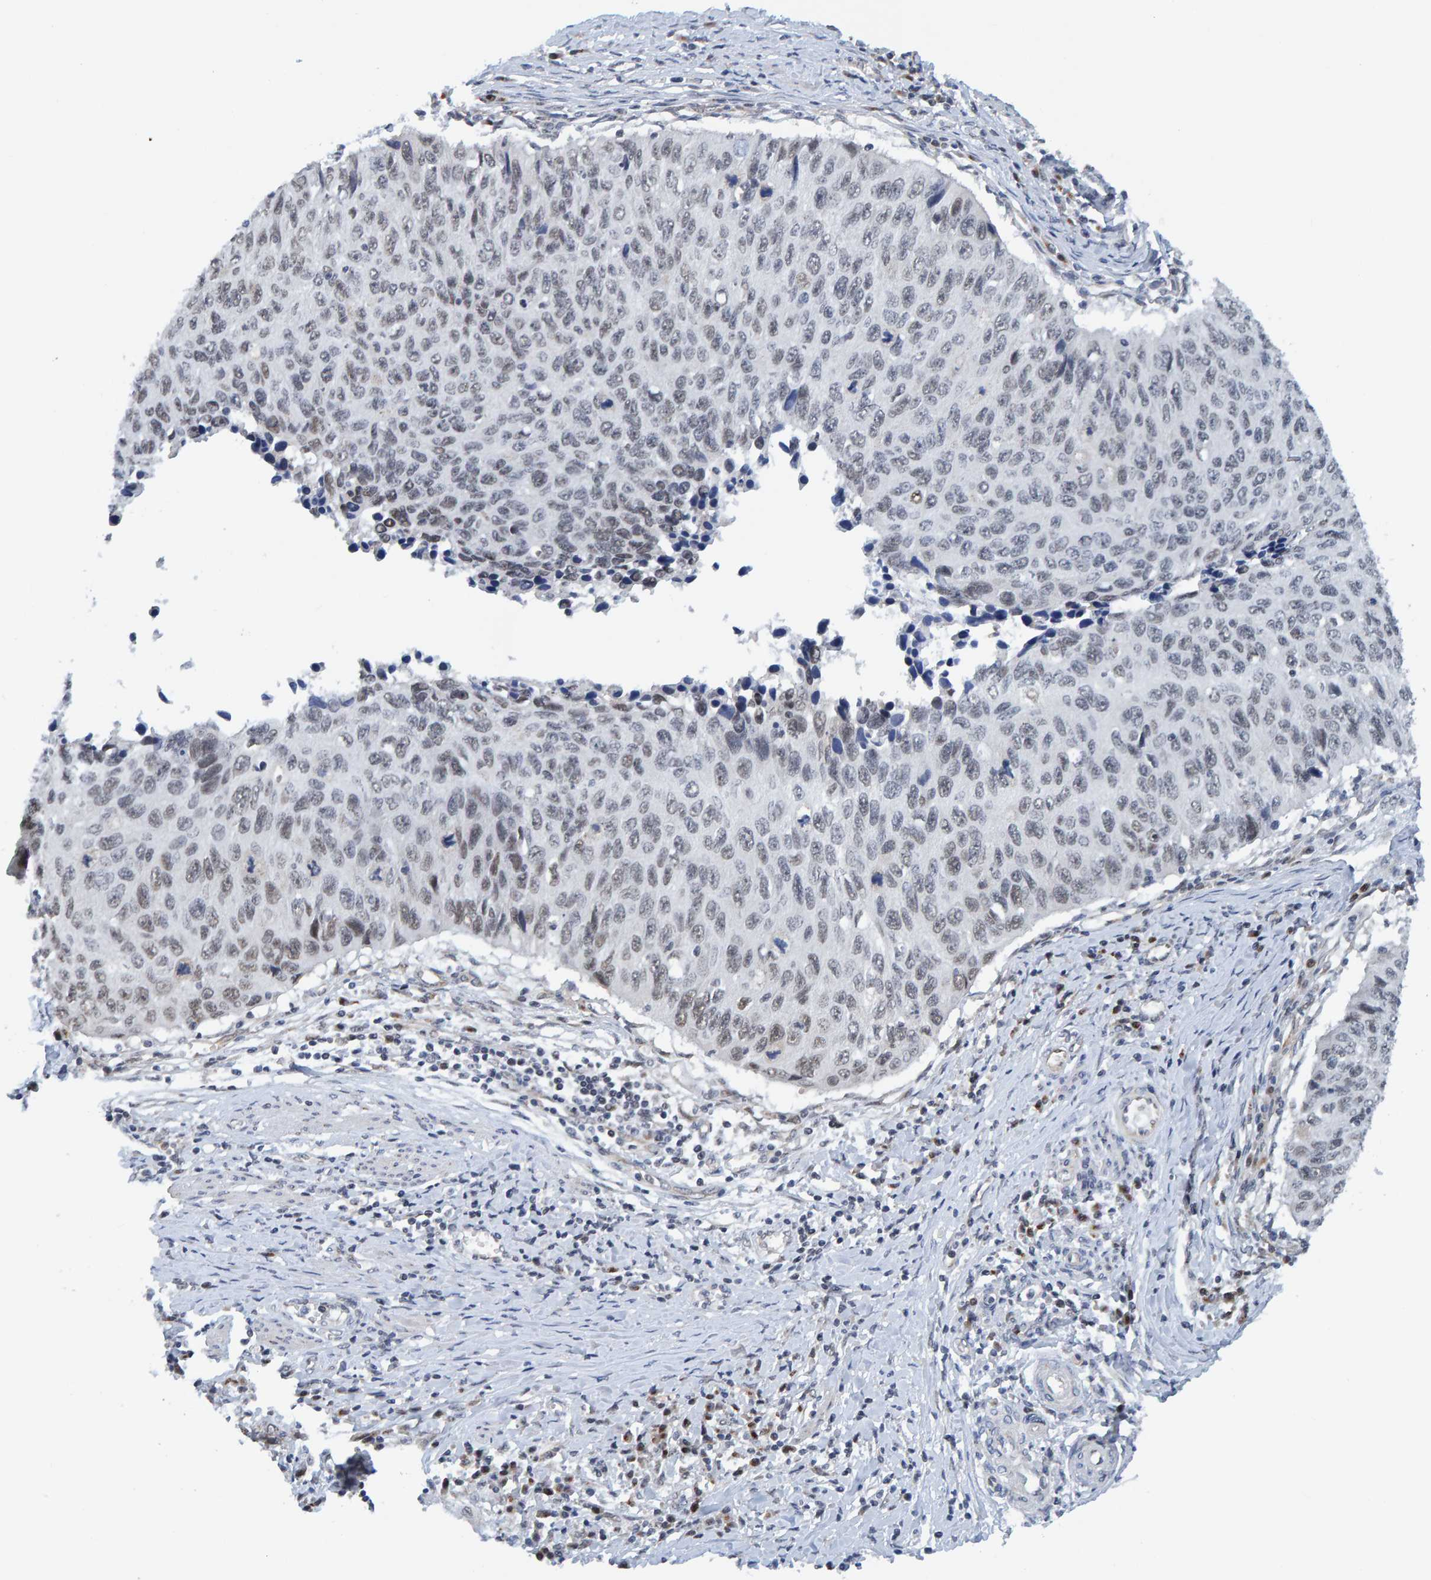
{"staining": {"intensity": "weak", "quantity": "<25%", "location": "nuclear"}, "tissue": "cervical cancer", "cell_type": "Tumor cells", "image_type": "cancer", "snomed": [{"axis": "morphology", "description": "Squamous cell carcinoma, NOS"}, {"axis": "topography", "description": "Cervix"}], "caption": "The histopathology image demonstrates no staining of tumor cells in cervical squamous cell carcinoma.", "gene": "SCRN2", "patient": {"sex": "female", "age": 53}}